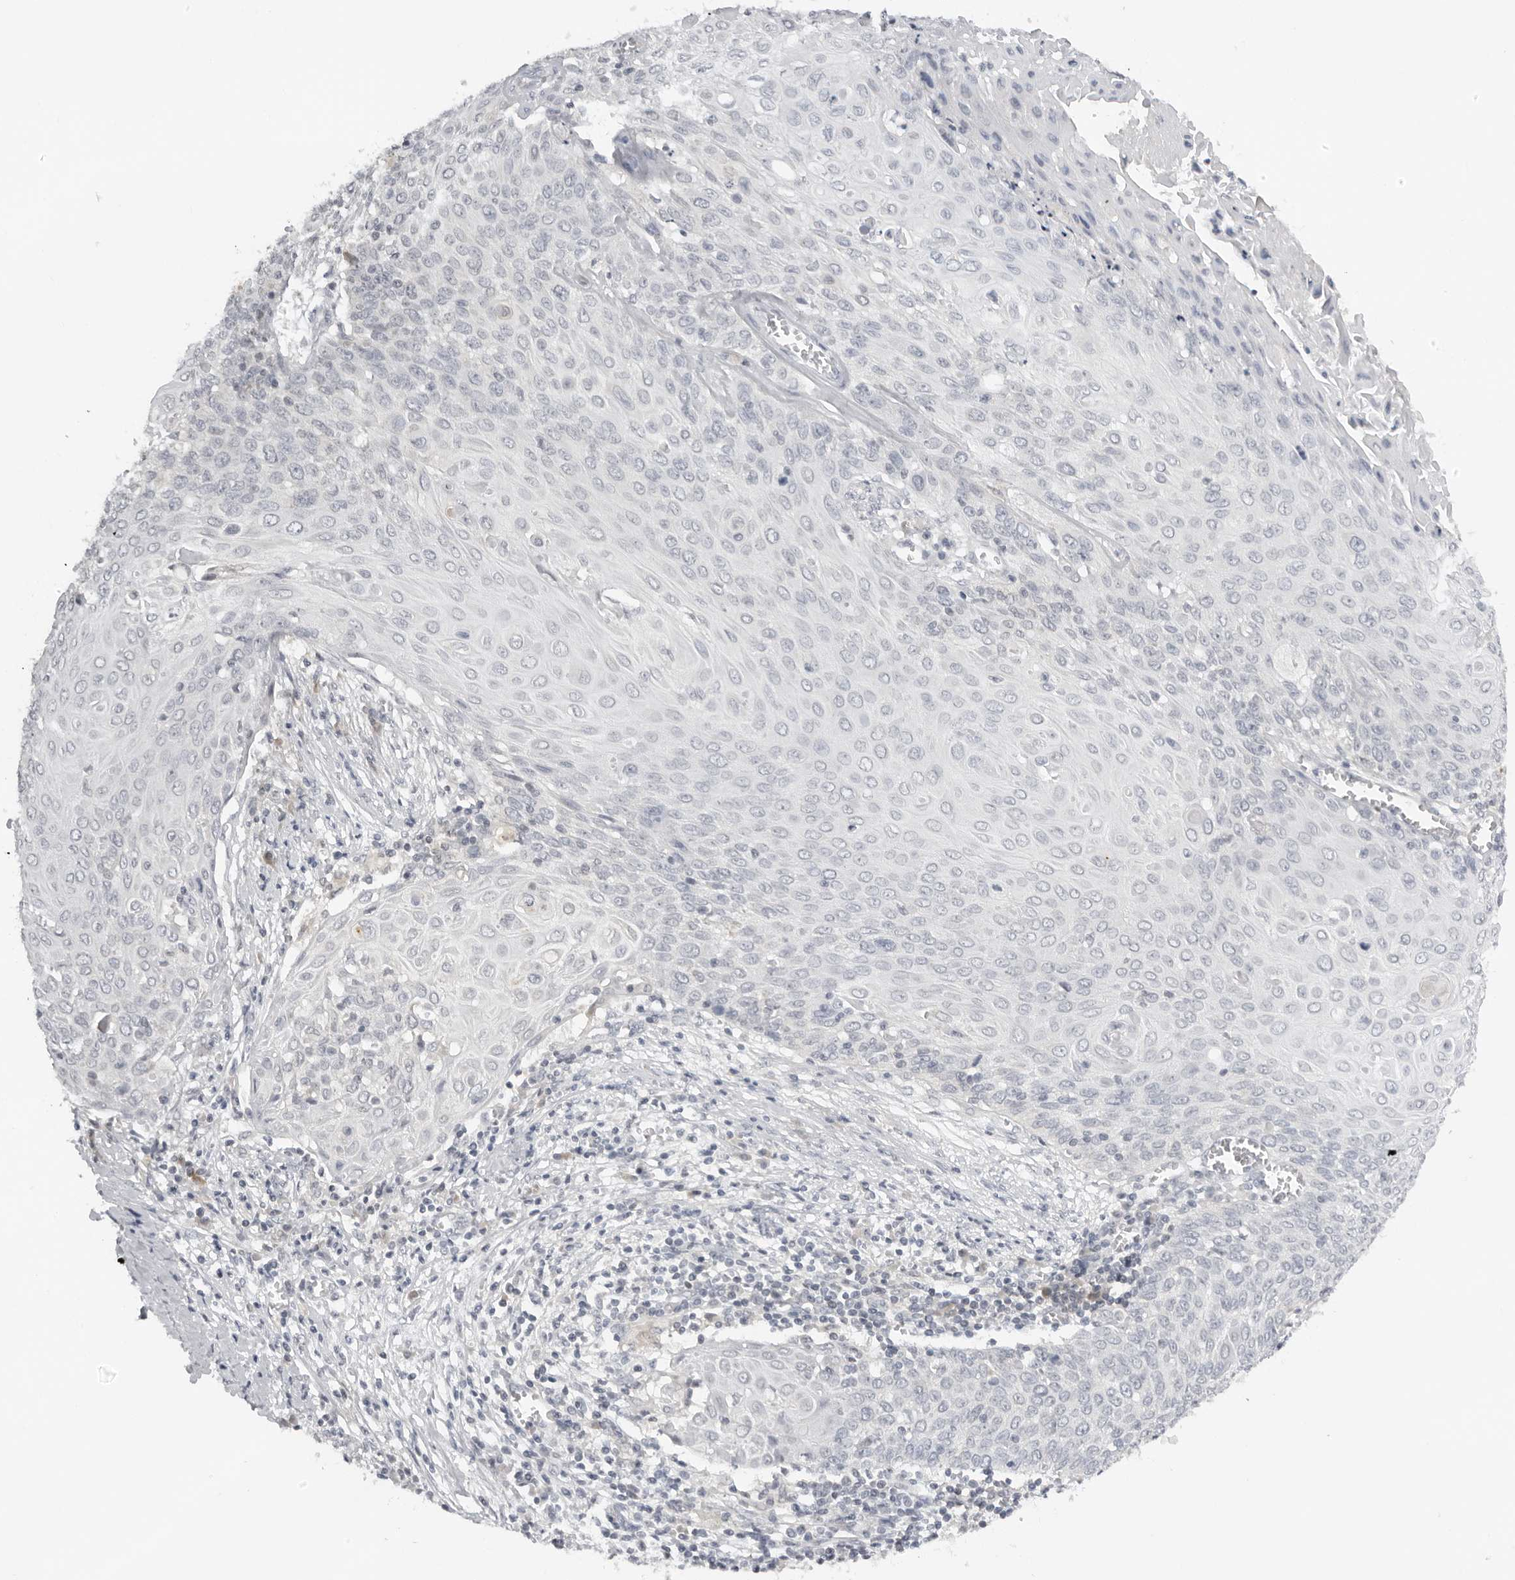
{"staining": {"intensity": "negative", "quantity": "none", "location": "none"}, "tissue": "cervical cancer", "cell_type": "Tumor cells", "image_type": "cancer", "snomed": [{"axis": "morphology", "description": "Squamous cell carcinoma, NOS"}, {"axis": "topography", "description": "Cervix"}], "caption": "IHC photomicrograph of human cervical squamous cell carcinoma stained for a protein (brown), which exhibits no staining in tumor cells.", "gene": "ACP6", "patient": {"sex": "female", "age": 39}}